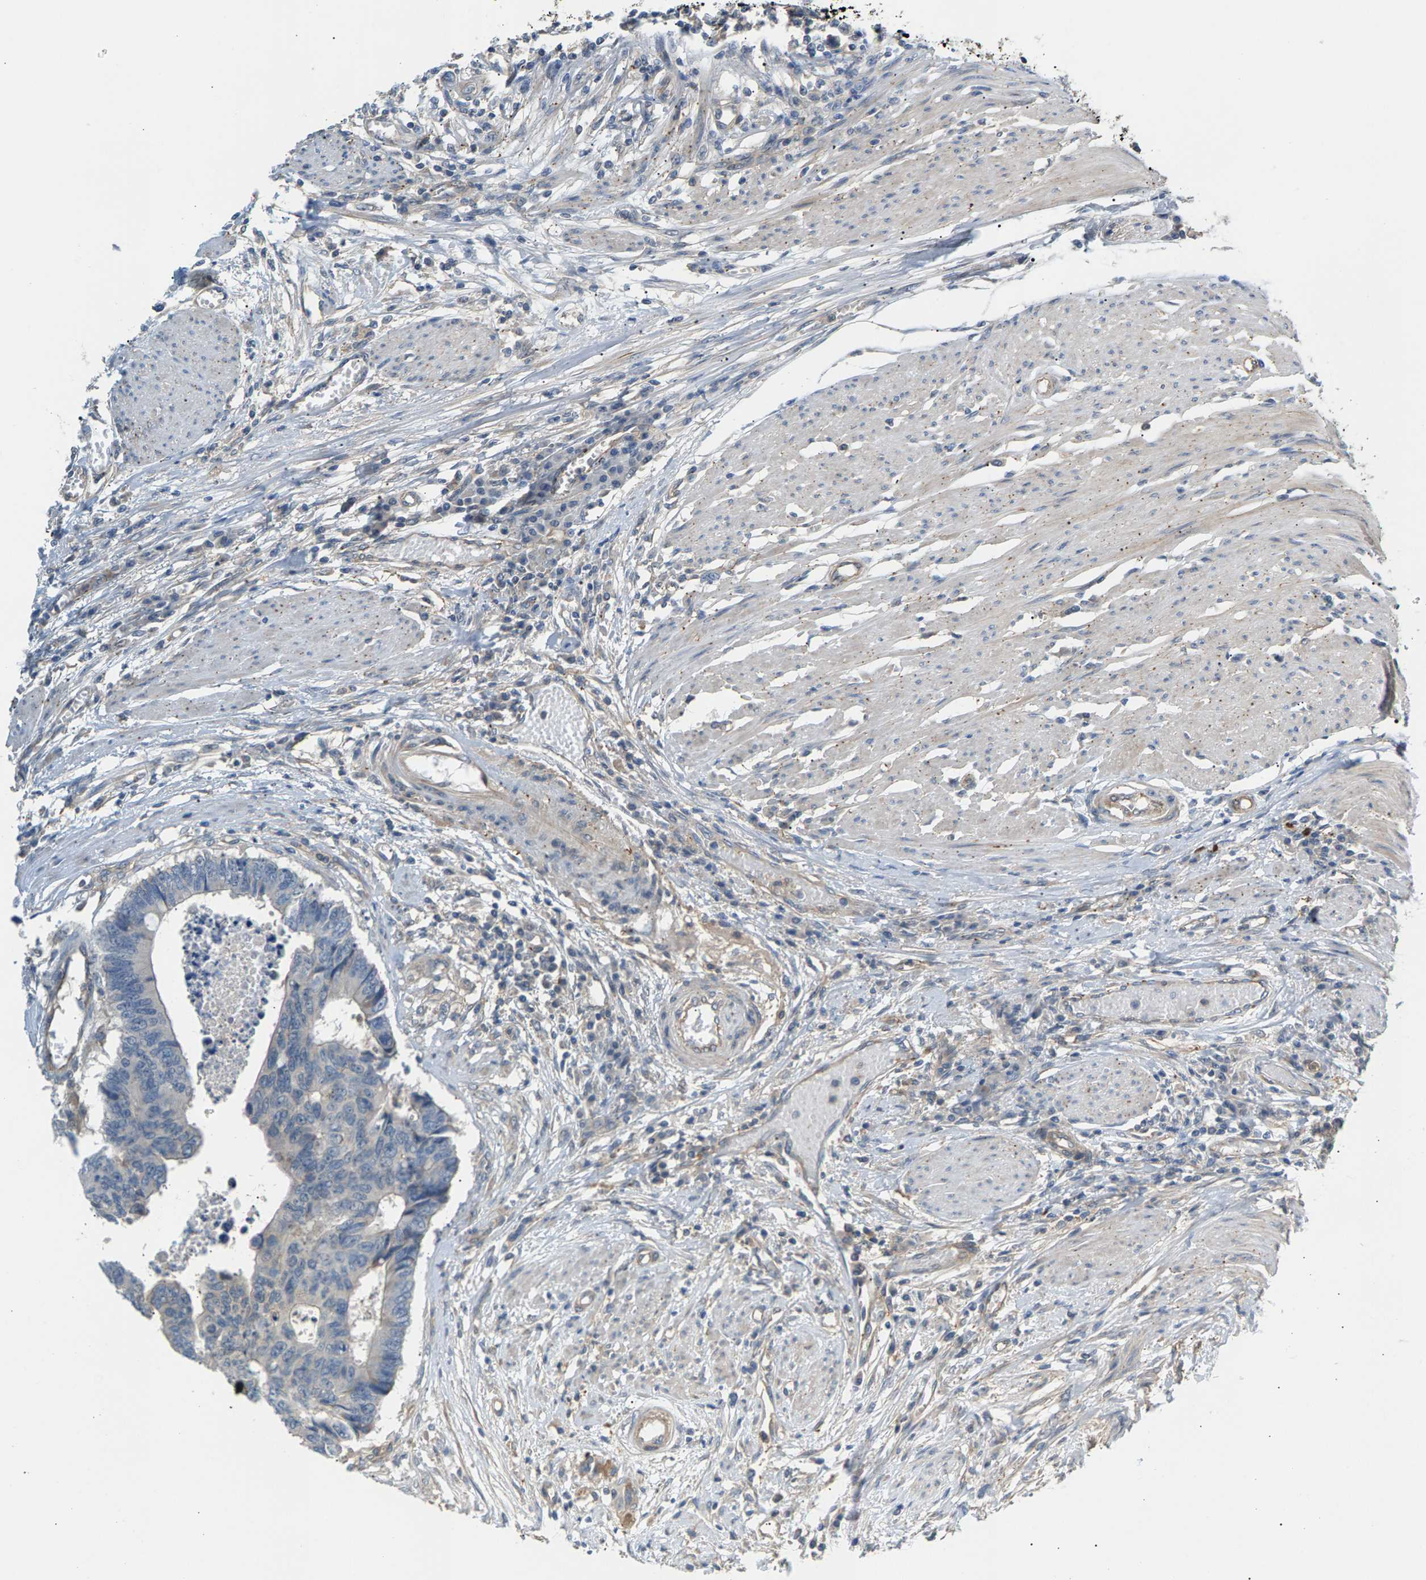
{"staining": {"intensity": "negative", "quantity": "none", "location": "none"}, "tissue": "colorectal cancer", "cell_type": "Tumor cells", "image_type": "cancer", "snomed": [{"axis": "morphology", "description": "Adenocarcinoma, NOS"}, {"axis": "topography", "description": "Rectum"}], "caption": "This is an immunohistochemistry (IHC) image of human adenocarcinoma (colorectal). There is no positivity in tumor cells.", "gene": "KRTAP27-1", "patient": {"sex": "male", "age": 84}}